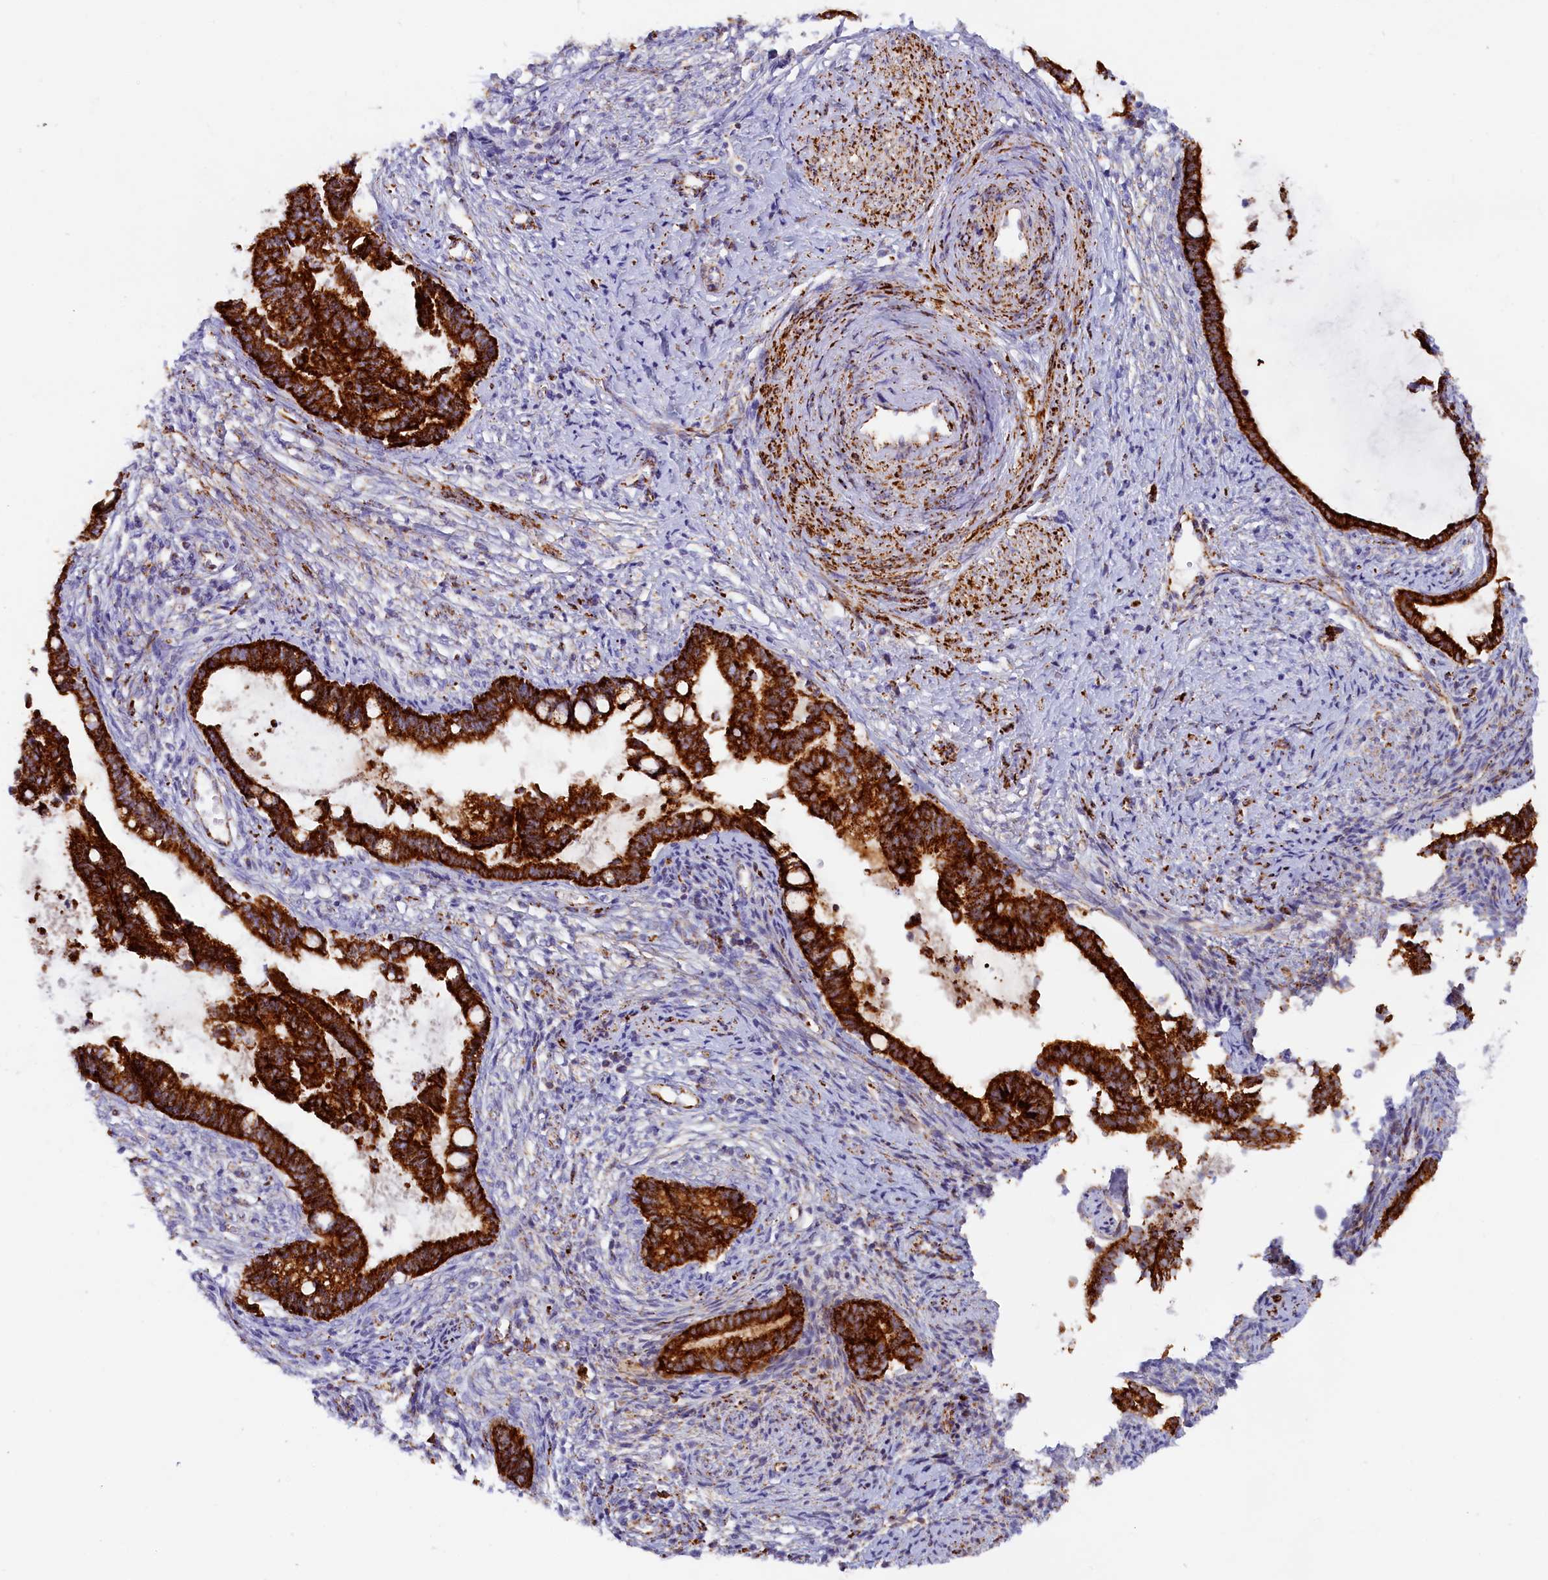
{"staining": {"intensity": "strong", "quantity": ">75%", "location": "cytoplasmic/membranous"}, "tissue": "cervical cancer", "cell_type": "Tumor cells", "image_type": "cancer", "snomed": [{"axis": "morphology", "description": "Adenocarcinoma, NOS"}, {"axis": "topography", "description": "Cervix"}], "caption": "Tumor cells demonstrate high levels of strong cytoplasmic/membranous staining in approximately >75% of cells in cervical cancer (adenocarcinoma).", "gene": "AKTIP", "patient": {"sex": "female", "age": 44}}